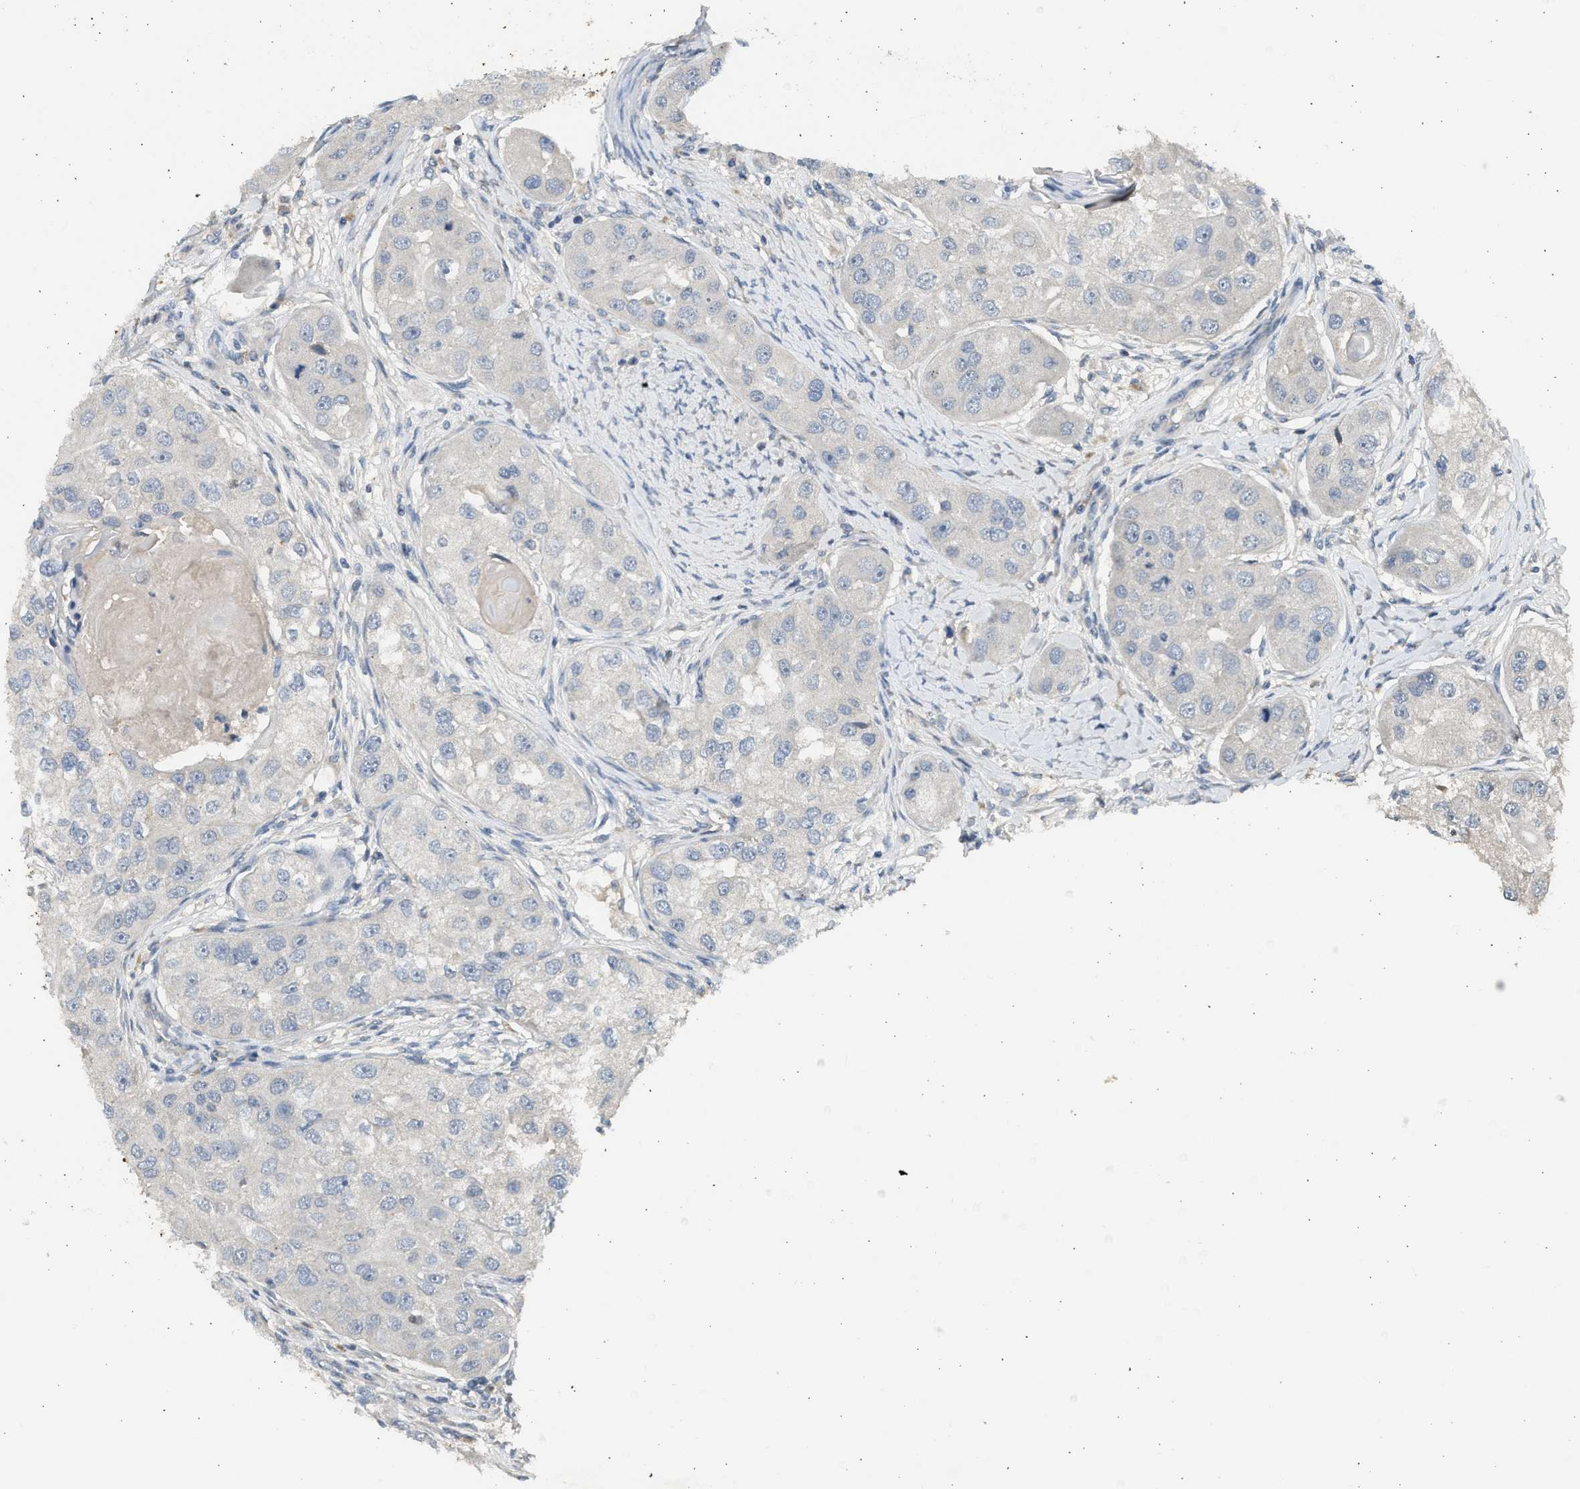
{"staining": {"intensity": "negative", "quantity": "none", "location": "none"}, "tissue": "head and neck cancer", "cell_type": "Tumor cells", "image_type": "cancer", "snomed": [{"axis": "morphology", "description": "Normal tissue, NOS"}, {"axis": "morphology", "description": "Squamous cell carcinoma, NOS"}, {"axis": "topography", "description": "Skeletal muscle"}, {"axis": "topography", "description": "Head-Neck"}], "caption": "This is an immunohistochemistry (IHC) histopathology image of human squamous cell carcinoma (head and neck). There is no positivity in tumor cells.", "gene": "SULT2A1", "patient": {"sex": "male", "age": 51}}